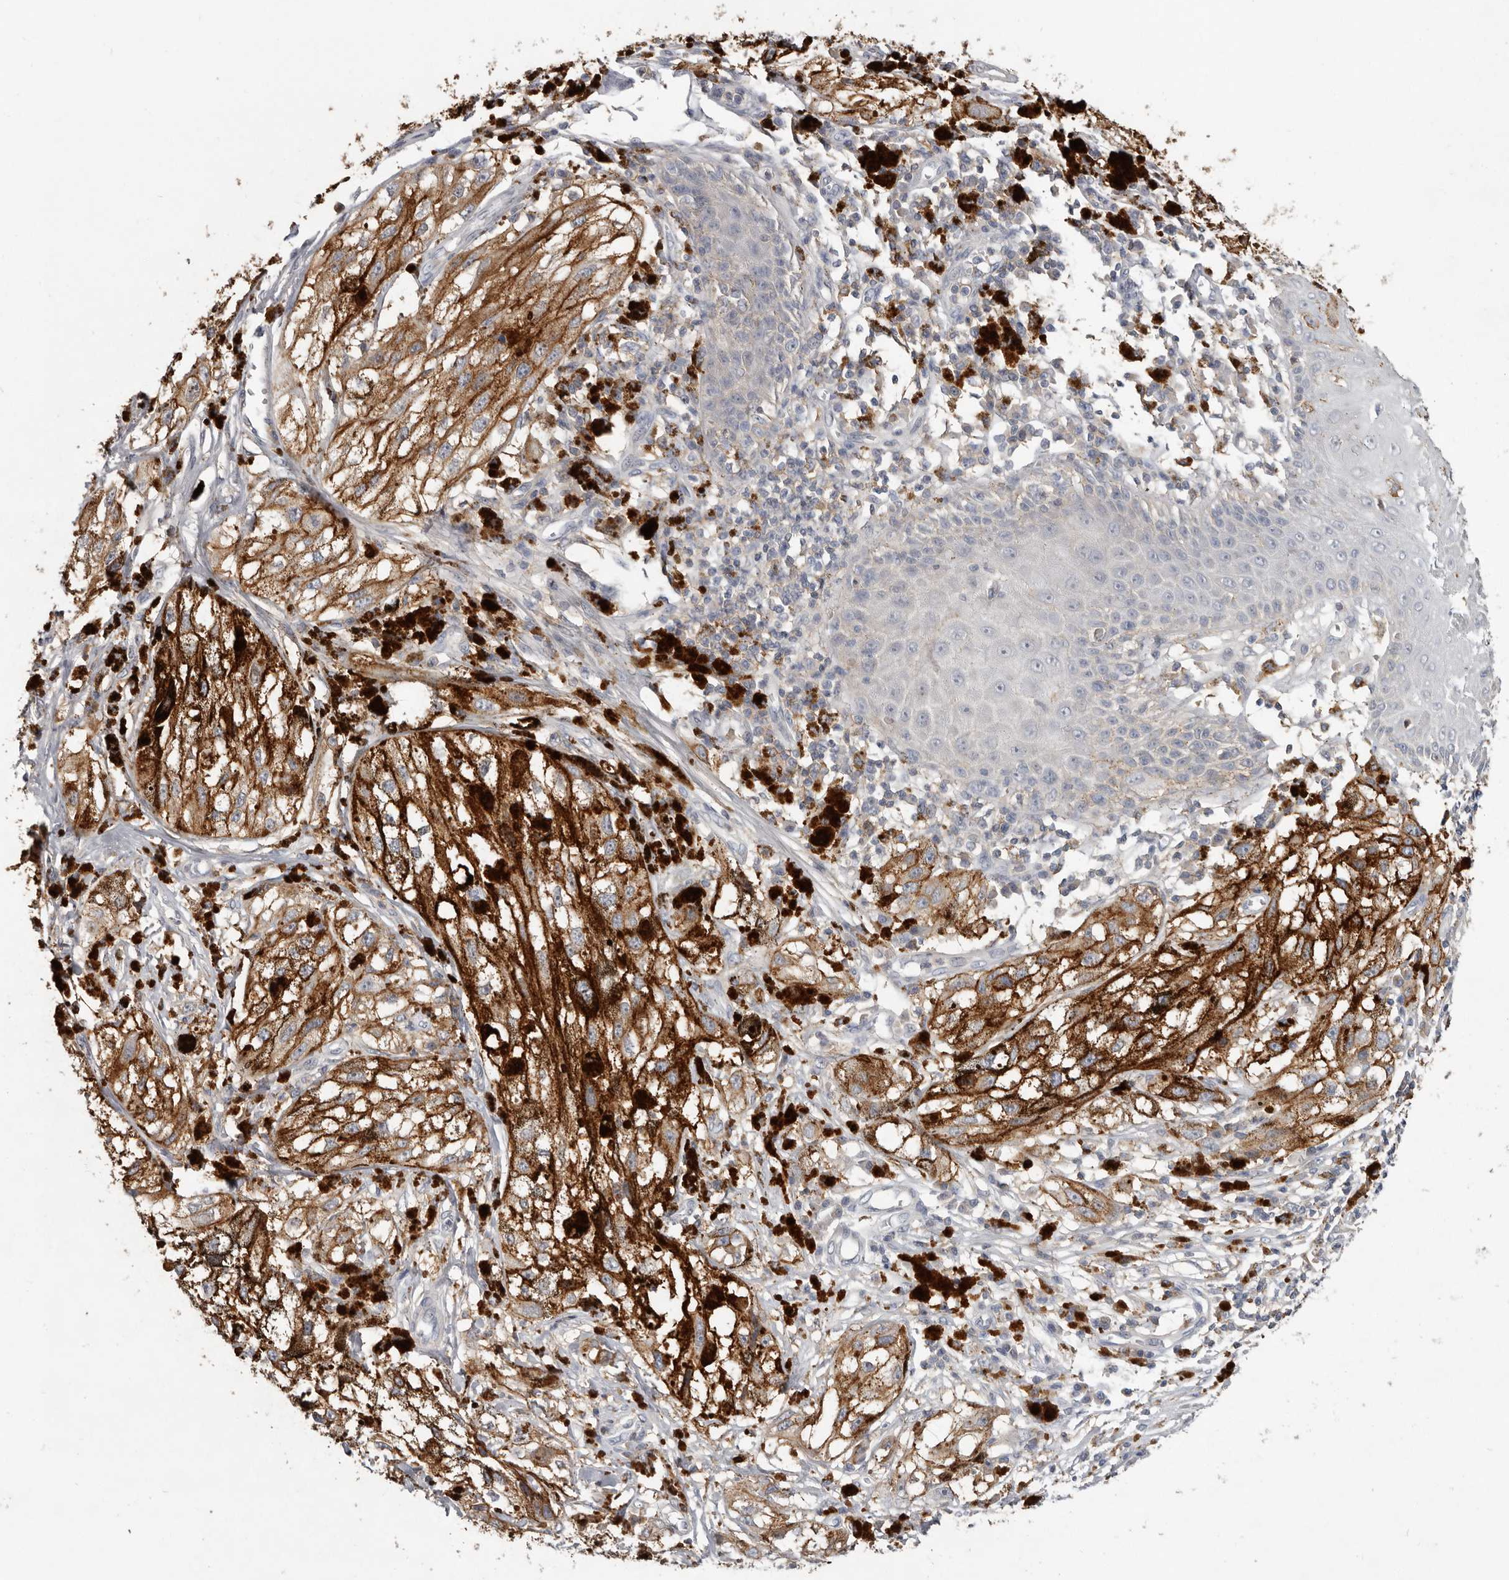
{"staining": {"intensity": "moderate", "quantity": ">75%", "location": "cytoplasmic/membranous"}, "tissue": "melanoma", "cell_type": "Tumor cells", "image_type": "cancer", "snomed": [{"axis": "morphology", "description": "Malignant melanoma, NOS"}, {"axis": "topography", "description": "Skin"}], "caption": "The micrograph displays staining of malignant melanoma, revealing moderate cytoplasmic/membranous protein expression (brown color) within tumor cells.", "gene": "KIF26B", "patient": {"sex": "male", "age": 88}}